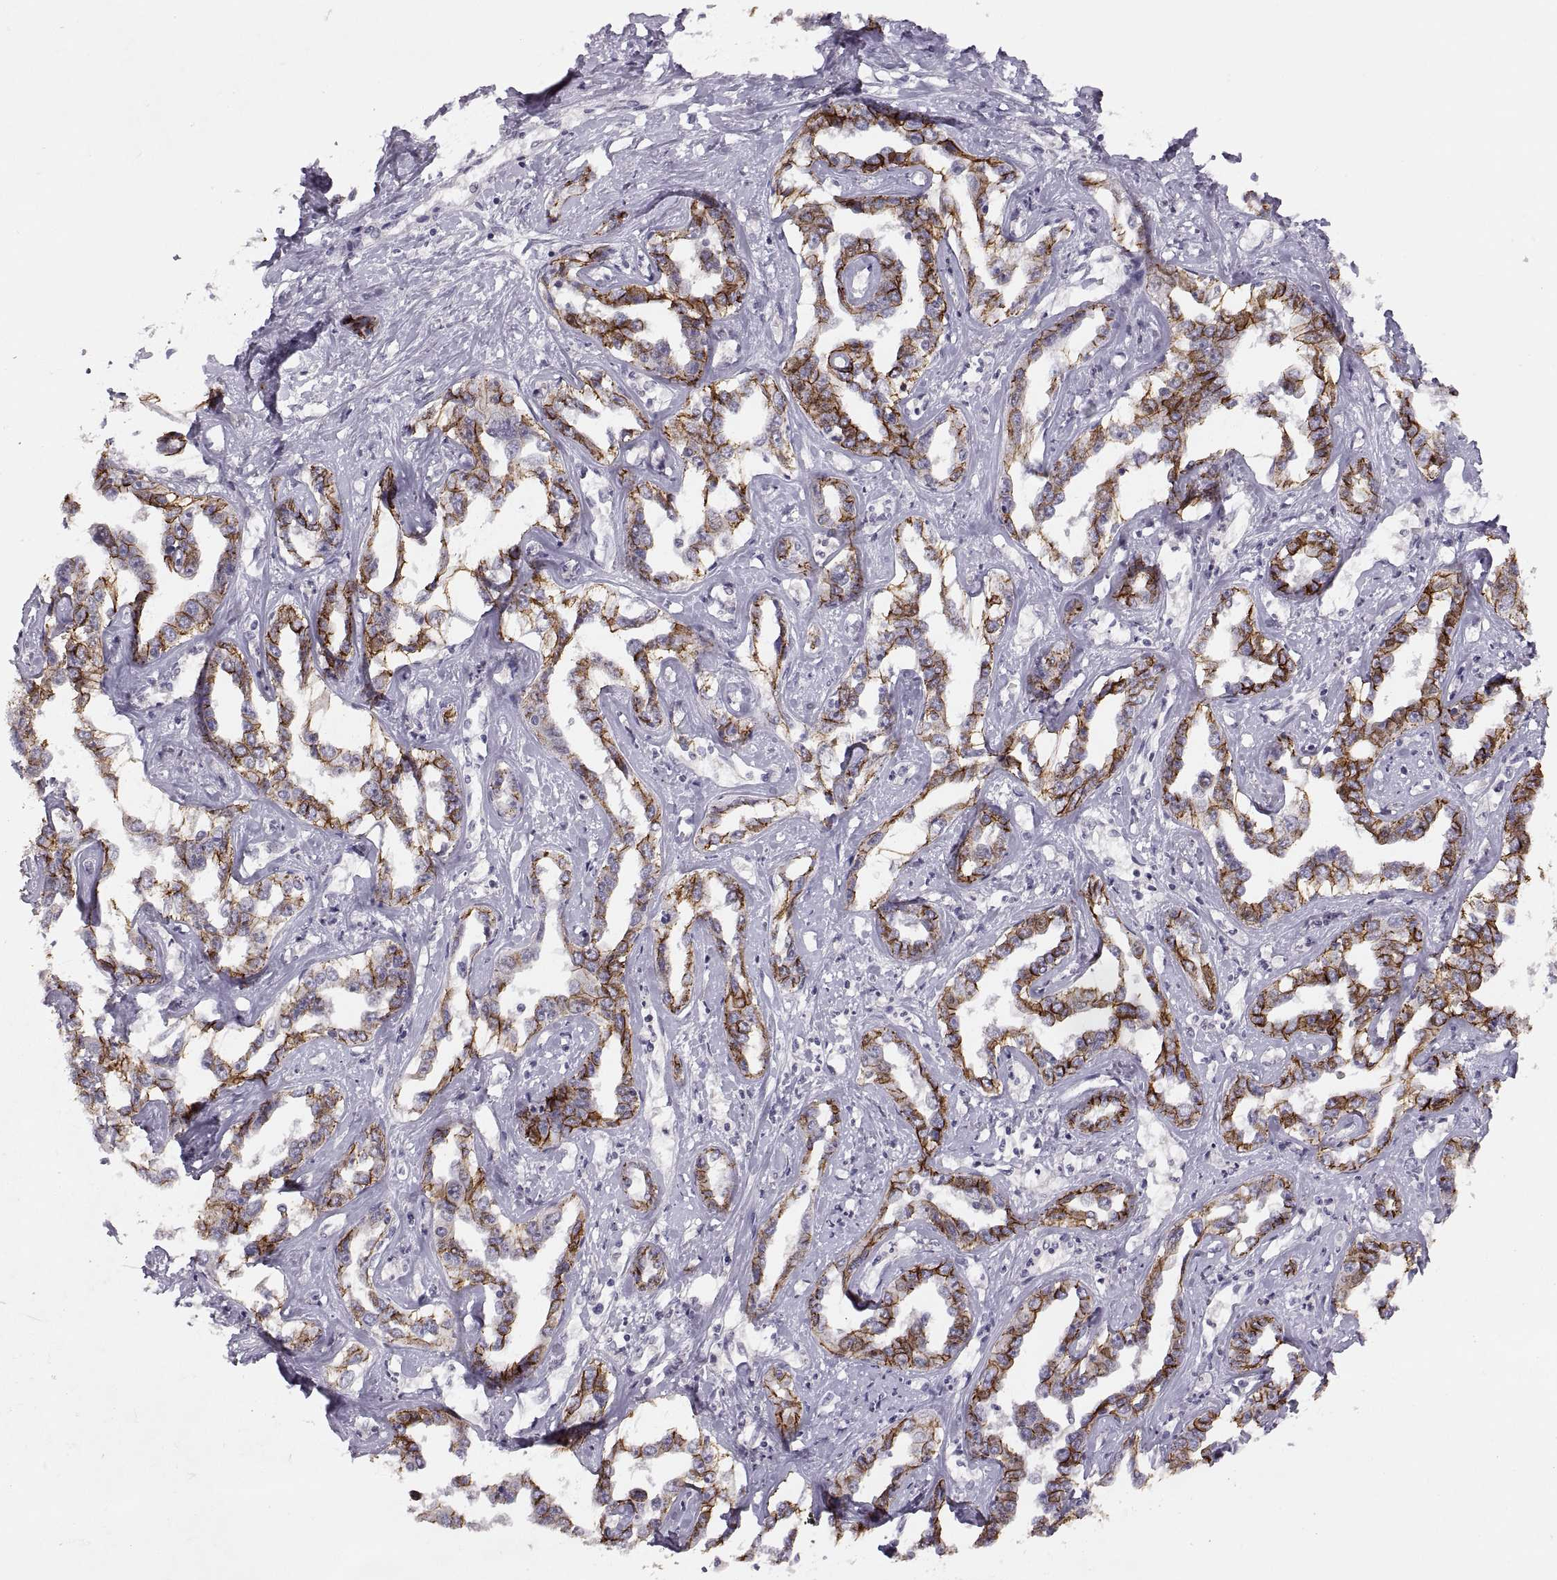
{"staining": {"intensity": "strong", "quantity": ">75%", "location": "cytoplasmic/membranous"}, "tissue": "liver cancer", "cell_type": "Tumor cells", "image_type": "cancer", "snomed": [{"axis": "morphology", "description": "Cholangiocarcinoma"}, {"axis": "topography", "description": "Liver"}], "caption": "The photomicrograph exhibits a brown stain indicating the presence of a protein in the cytoplasmic/membranous of tumor cells in cholangiocarcinoma (liver).", "gene": "CDH2", "patient": {"sex": "male", "age": 59}}